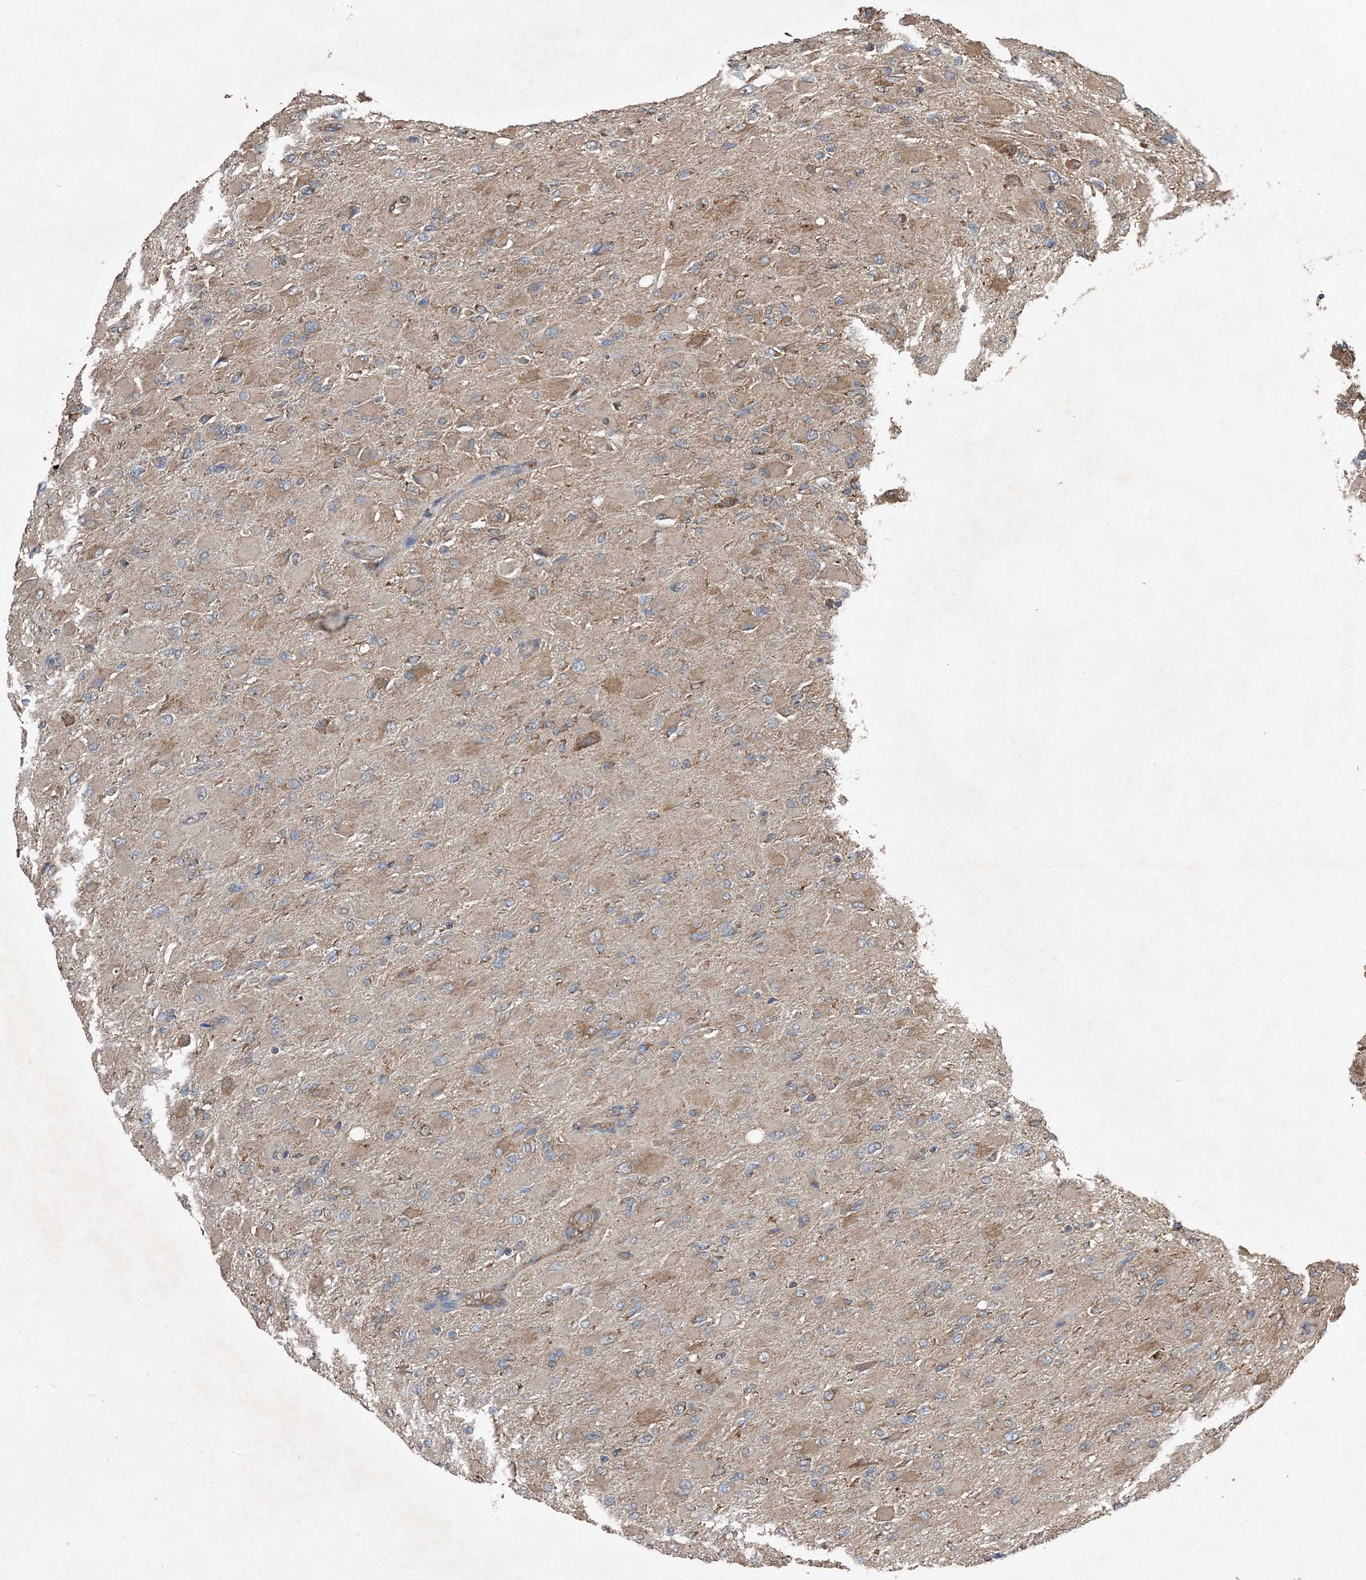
{"staining": {"intensity": "weak", "quantity": "25%-75%", "location": "cytoplasmic/membranous"}, "tissue": "glioma", "cell_type": "Tumor cells", "image_type": "cancer", "snomed": [{"axis": "morphology", "description": "Glioma, malignant, High grade"}, {"axis": "topography", "description": "Cerebral cortex"}], "caption": "Malignant glioma (high-grade) stained with a protein marker shows weak staining in tumor cells.", "gene": "PDIA6", "patient": {"sex": "female", "age": 36}}